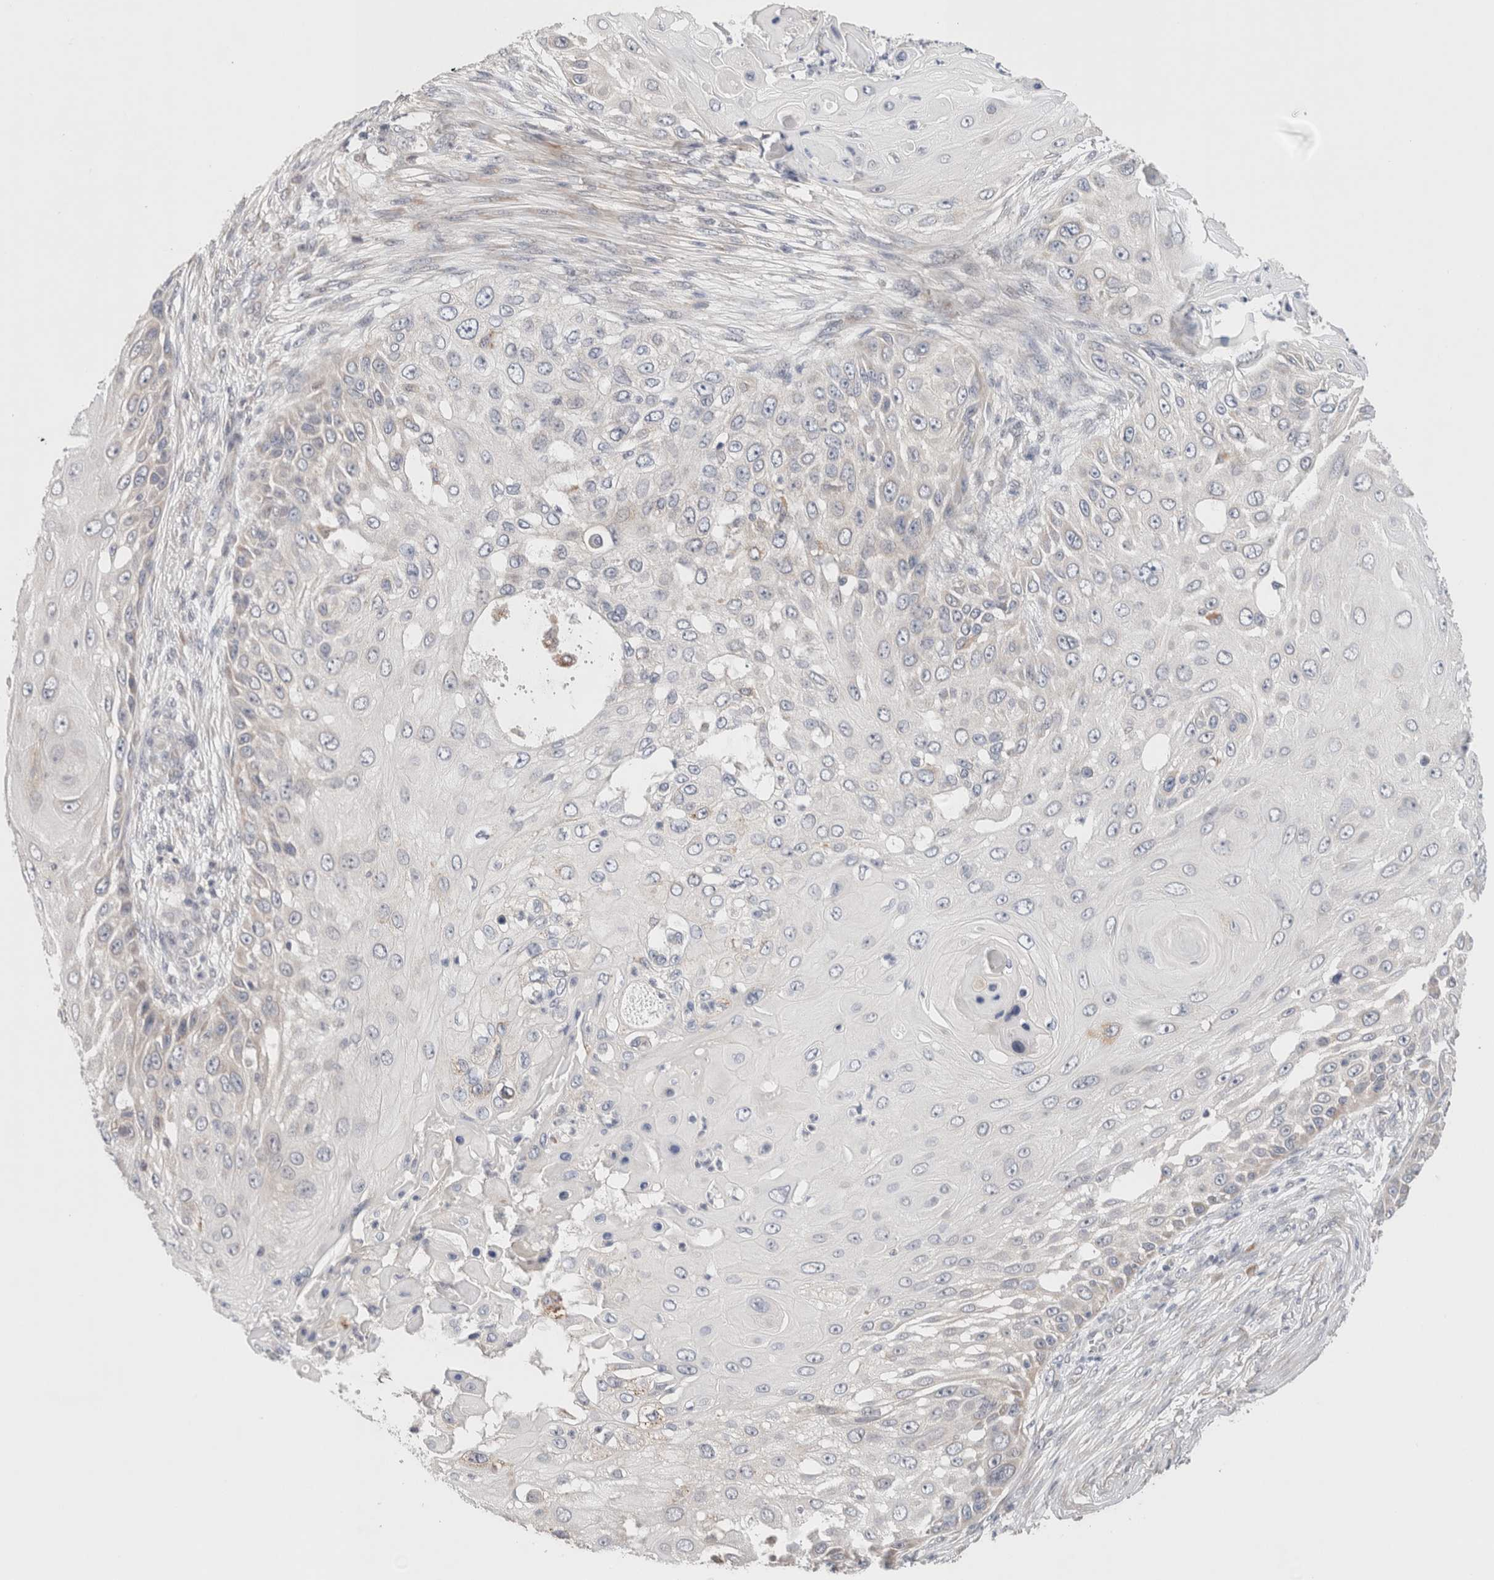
{"staining": {"intensity": "negative", "quantity": "none", "location": "none"}, "tissue": "skin cancer", "cell_type": "Tumor cells", "image_type": "cancer", "snomed": [{"axis": "morphology", "description": "Squamous cell carcinoma, NOS"}, {"axis": "topography", "description": "Skin"}], "caption": "Immunohistochemistry of skin cancer (squamous cell carcinoma) exhibits no expression in tumor cells.", "gene": "ERI3", "patient": {"sex": "female", "age": 44}}